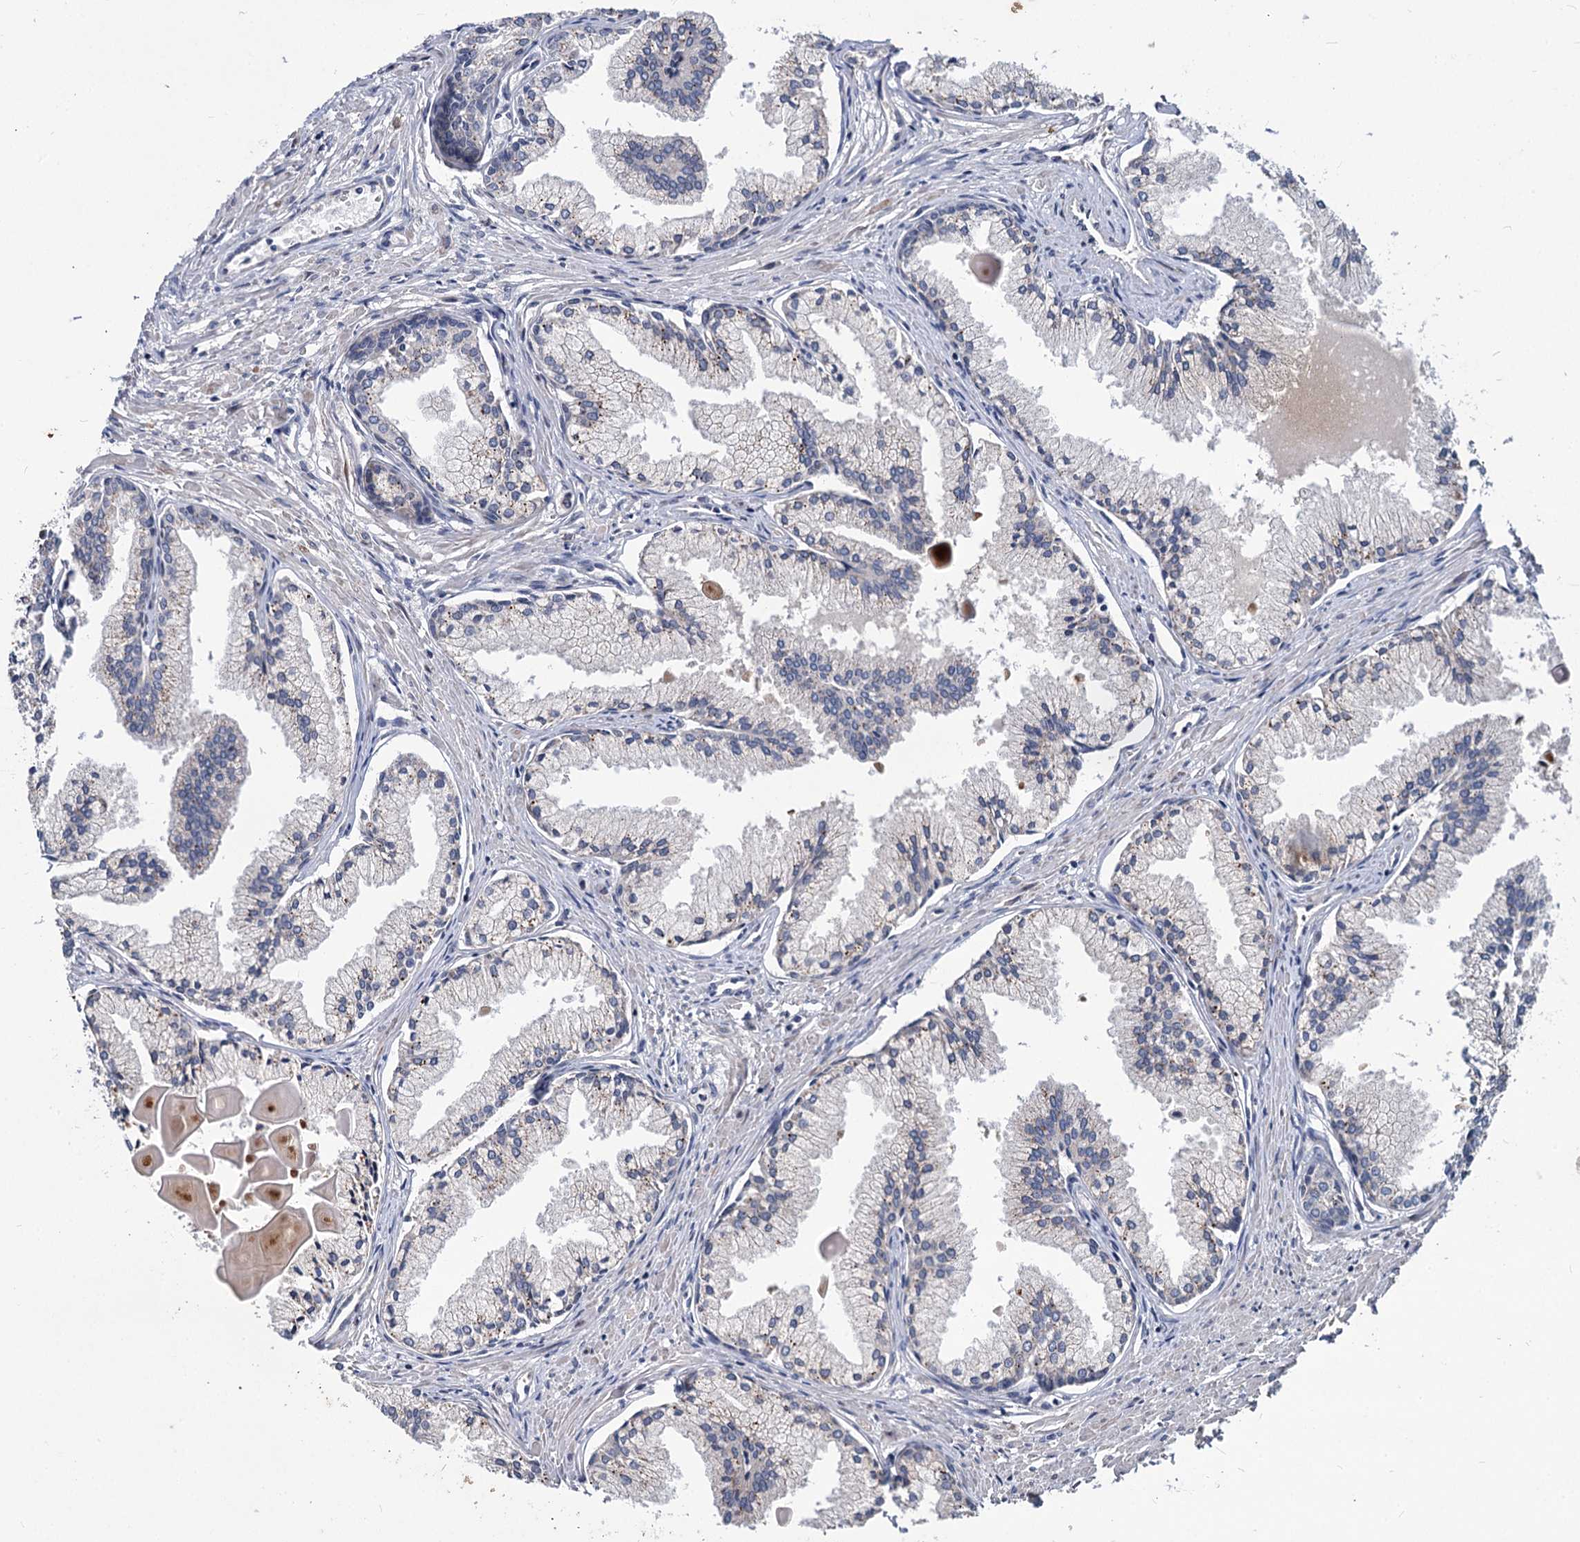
{"staining": {"intensity": "negative", "quantity": "none", "location": "none"}, "tissue": "prostate cancer", "cell_type": "Tumor cells", "image_type": "cancer", "snomed": [{"axis": "morphology", "description": "Adenocarcinoma, High grade"}, {"axis": "topography", "description": "Prostate"}], "caption": "Human prostate cancer (adenocarcinoma (high-grade)) stained for a protein using IHC reveals no expression in tumor cells.", "gene": "C11orf86", "patient": {"sex": "male", "age": 68}}